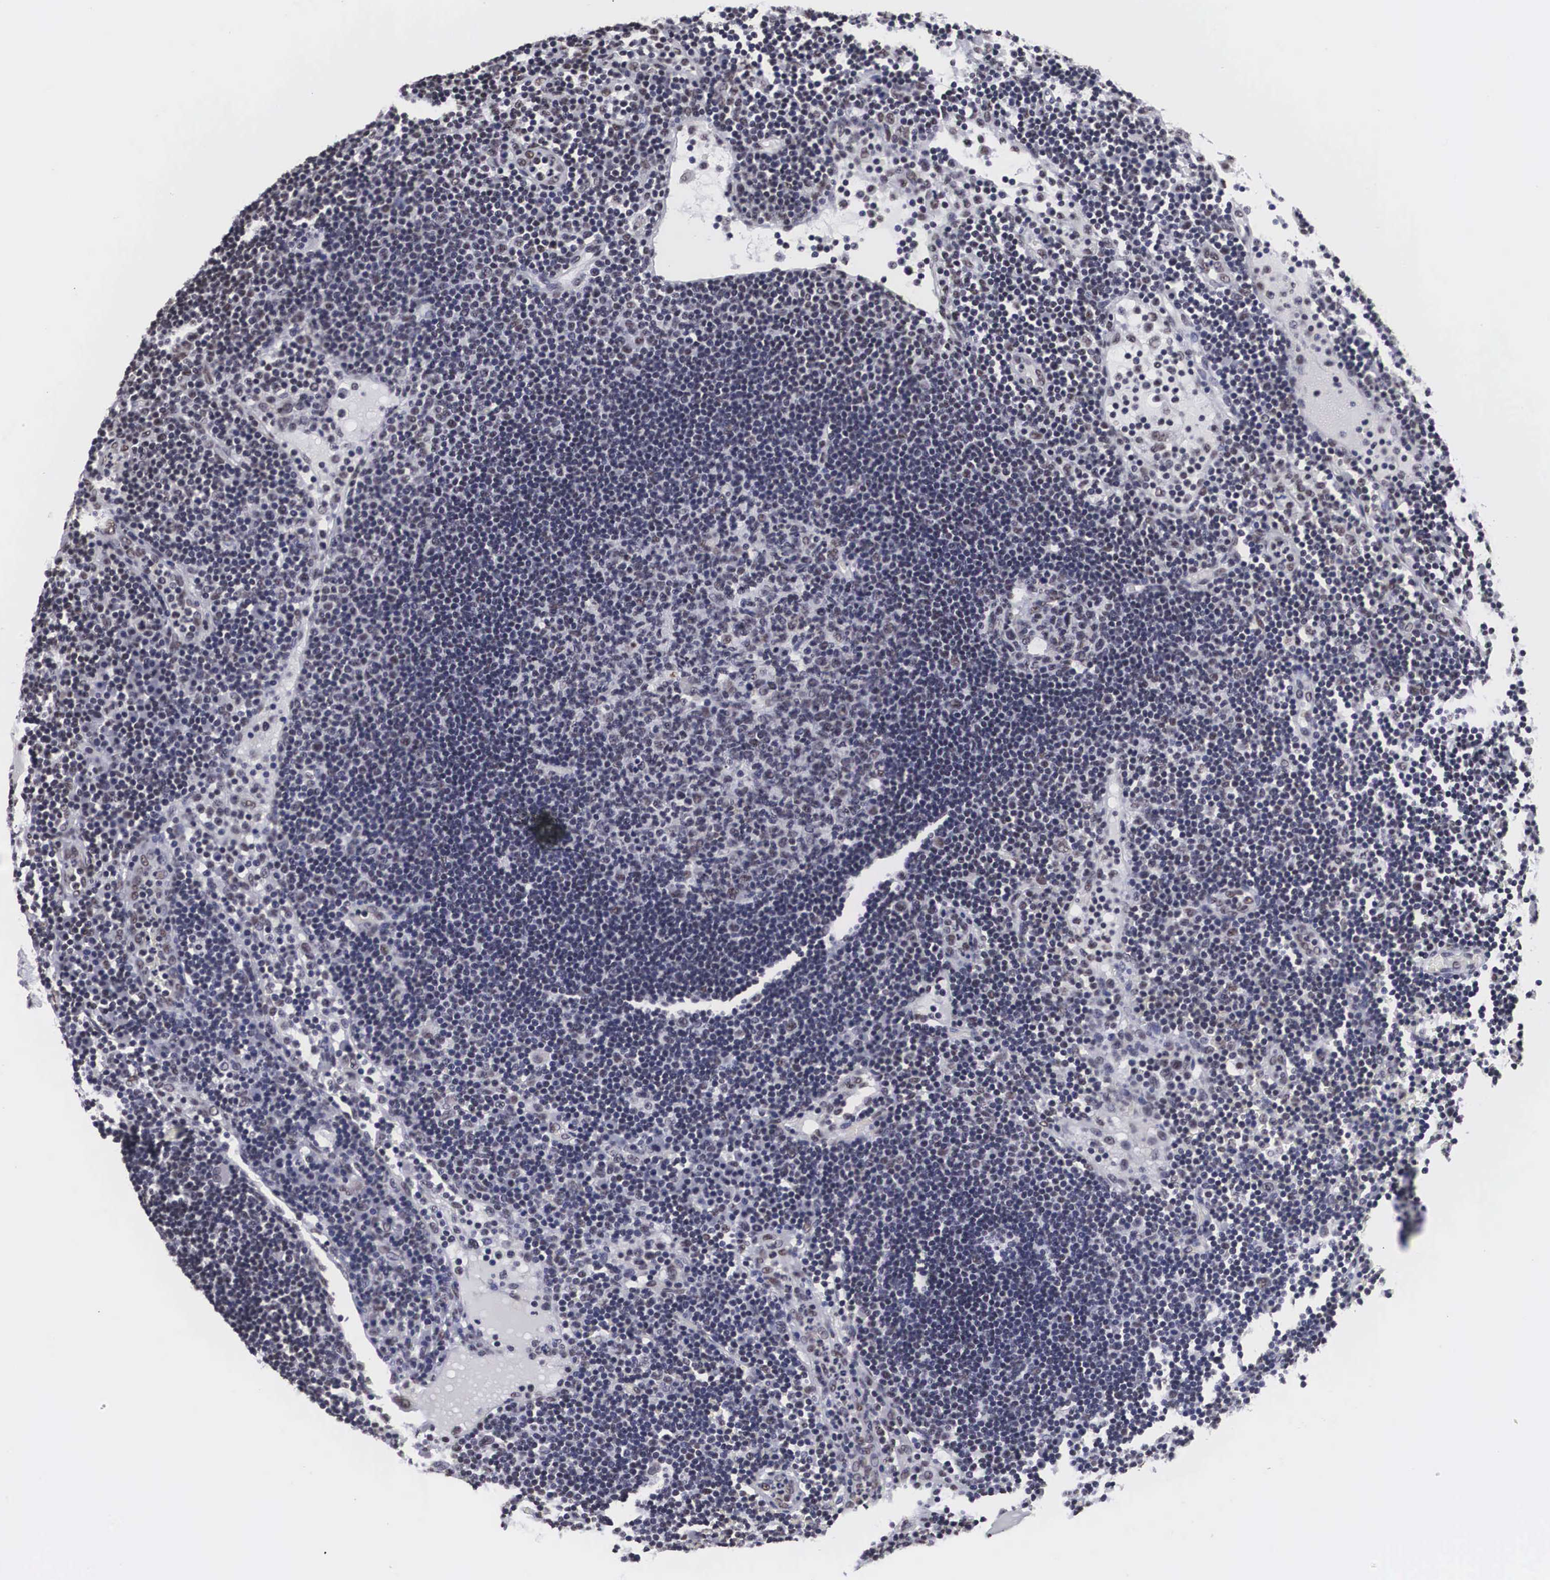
{"staining": {"intensity": "moderate", "quantity": "25%-75%", "location": "nuclear"}, "tissue": "lymph node", "cell_type": "Germinal center cells", "image_type": "normal", "snomed": [{"axis": "morphology", "description": "Normal tissue, NOS"}, {"axis": "topography", "description": "Lymph node"}], "caption": "This is a histology image of immunohistochemistry (IHC) staining of normal lymph node, which shows moderate staining in the nuclear of germinal center cells.", "gene": "ACIN1", "patient": {"sex": "male", "age": 54}}